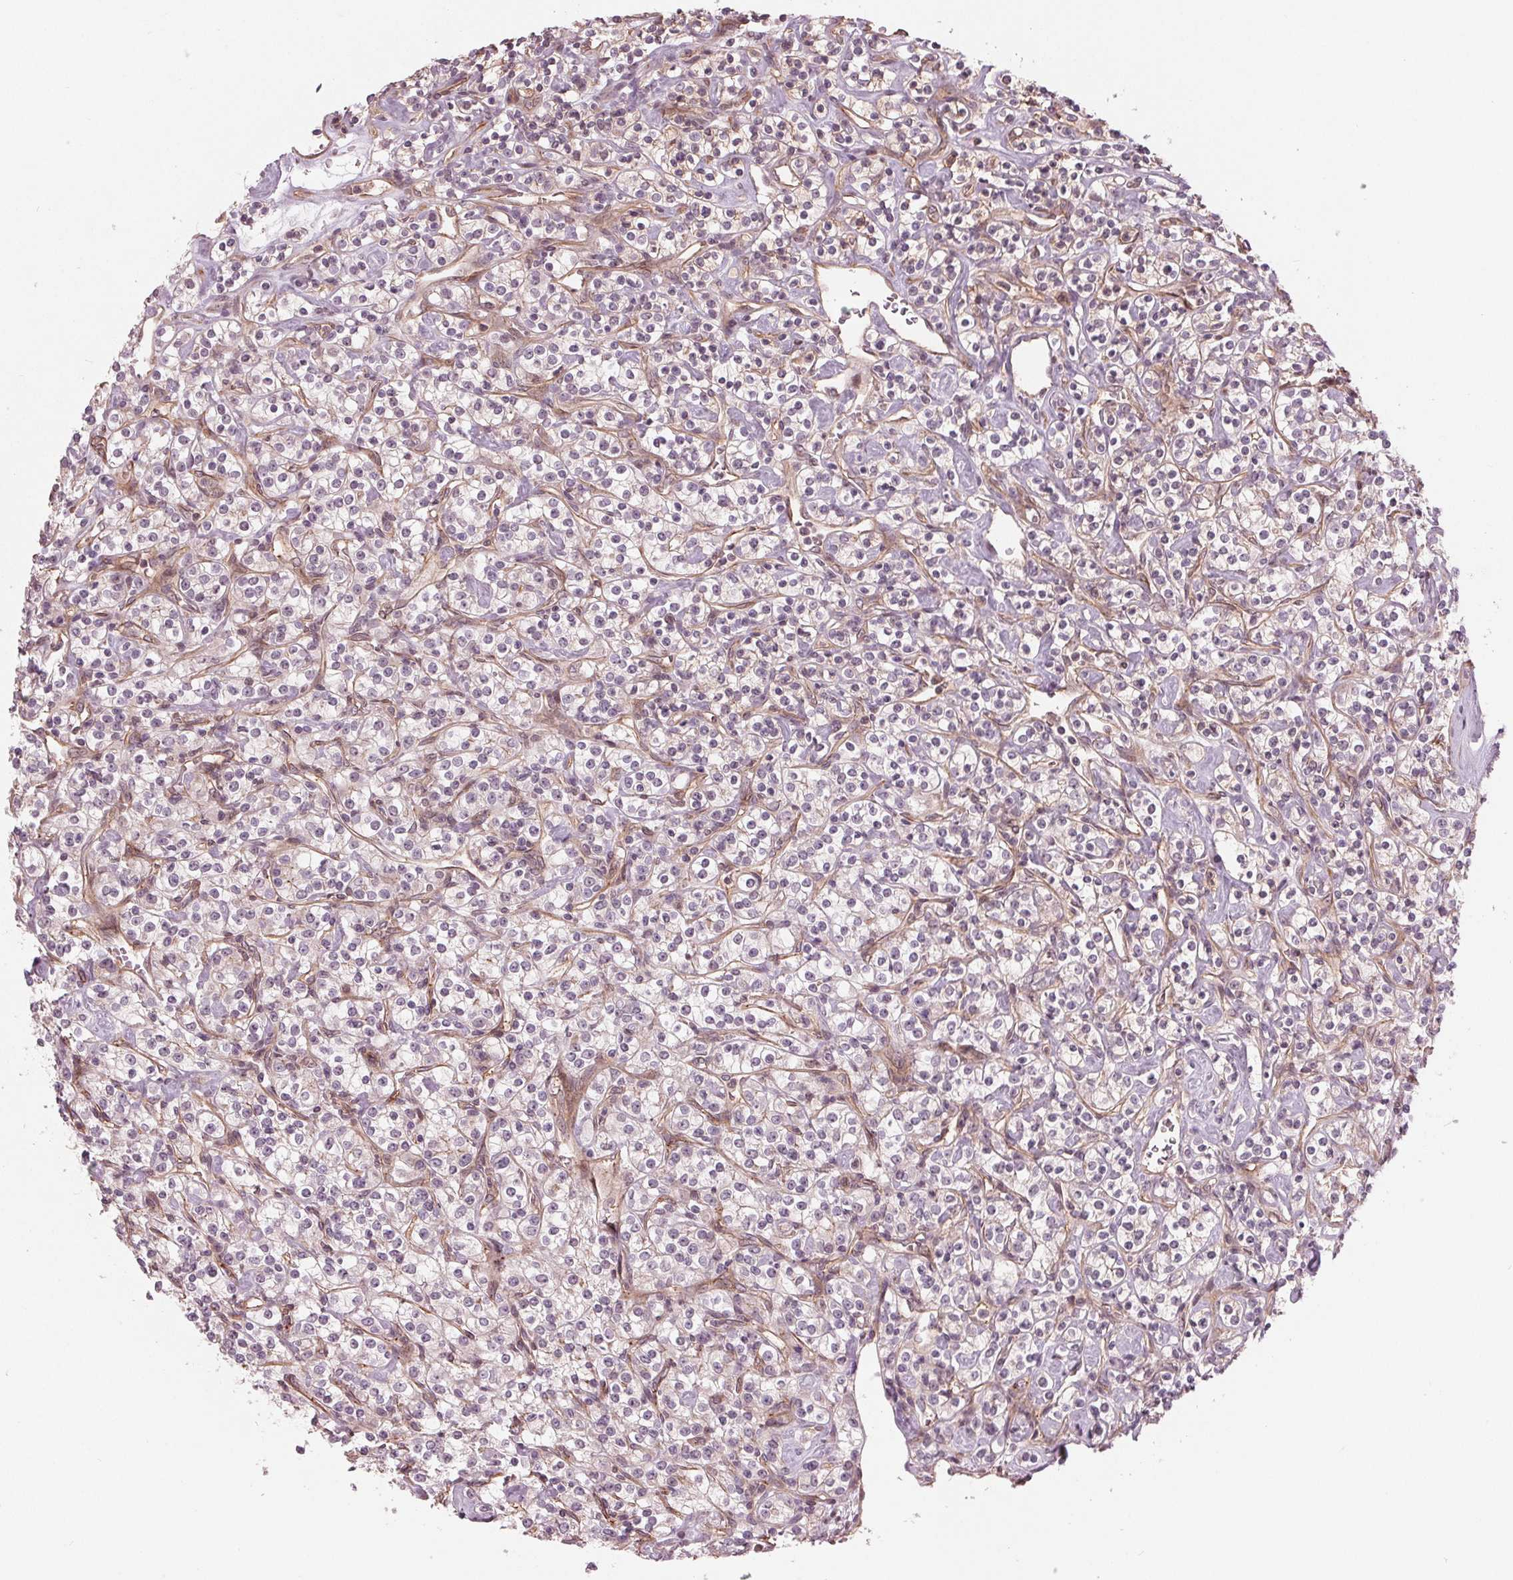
{"staining": {"intensity": "negative", "quantity": "none", "location": "none"}, "tissue": "renal cancer", "cell_type": "Tumor cells", "image_type": "cancer", "snomed": [{"axis": "morphology", "description": "Adenocarcinoma, NOS"}, {"axis": "topography", "description": "Kidney"}], "caption": "Tumor cells show no significant protein expression in renal cancer (adenocarcinoma).", "gene": "TXNIP", "patient": {"sex": "male", "age": 77}}